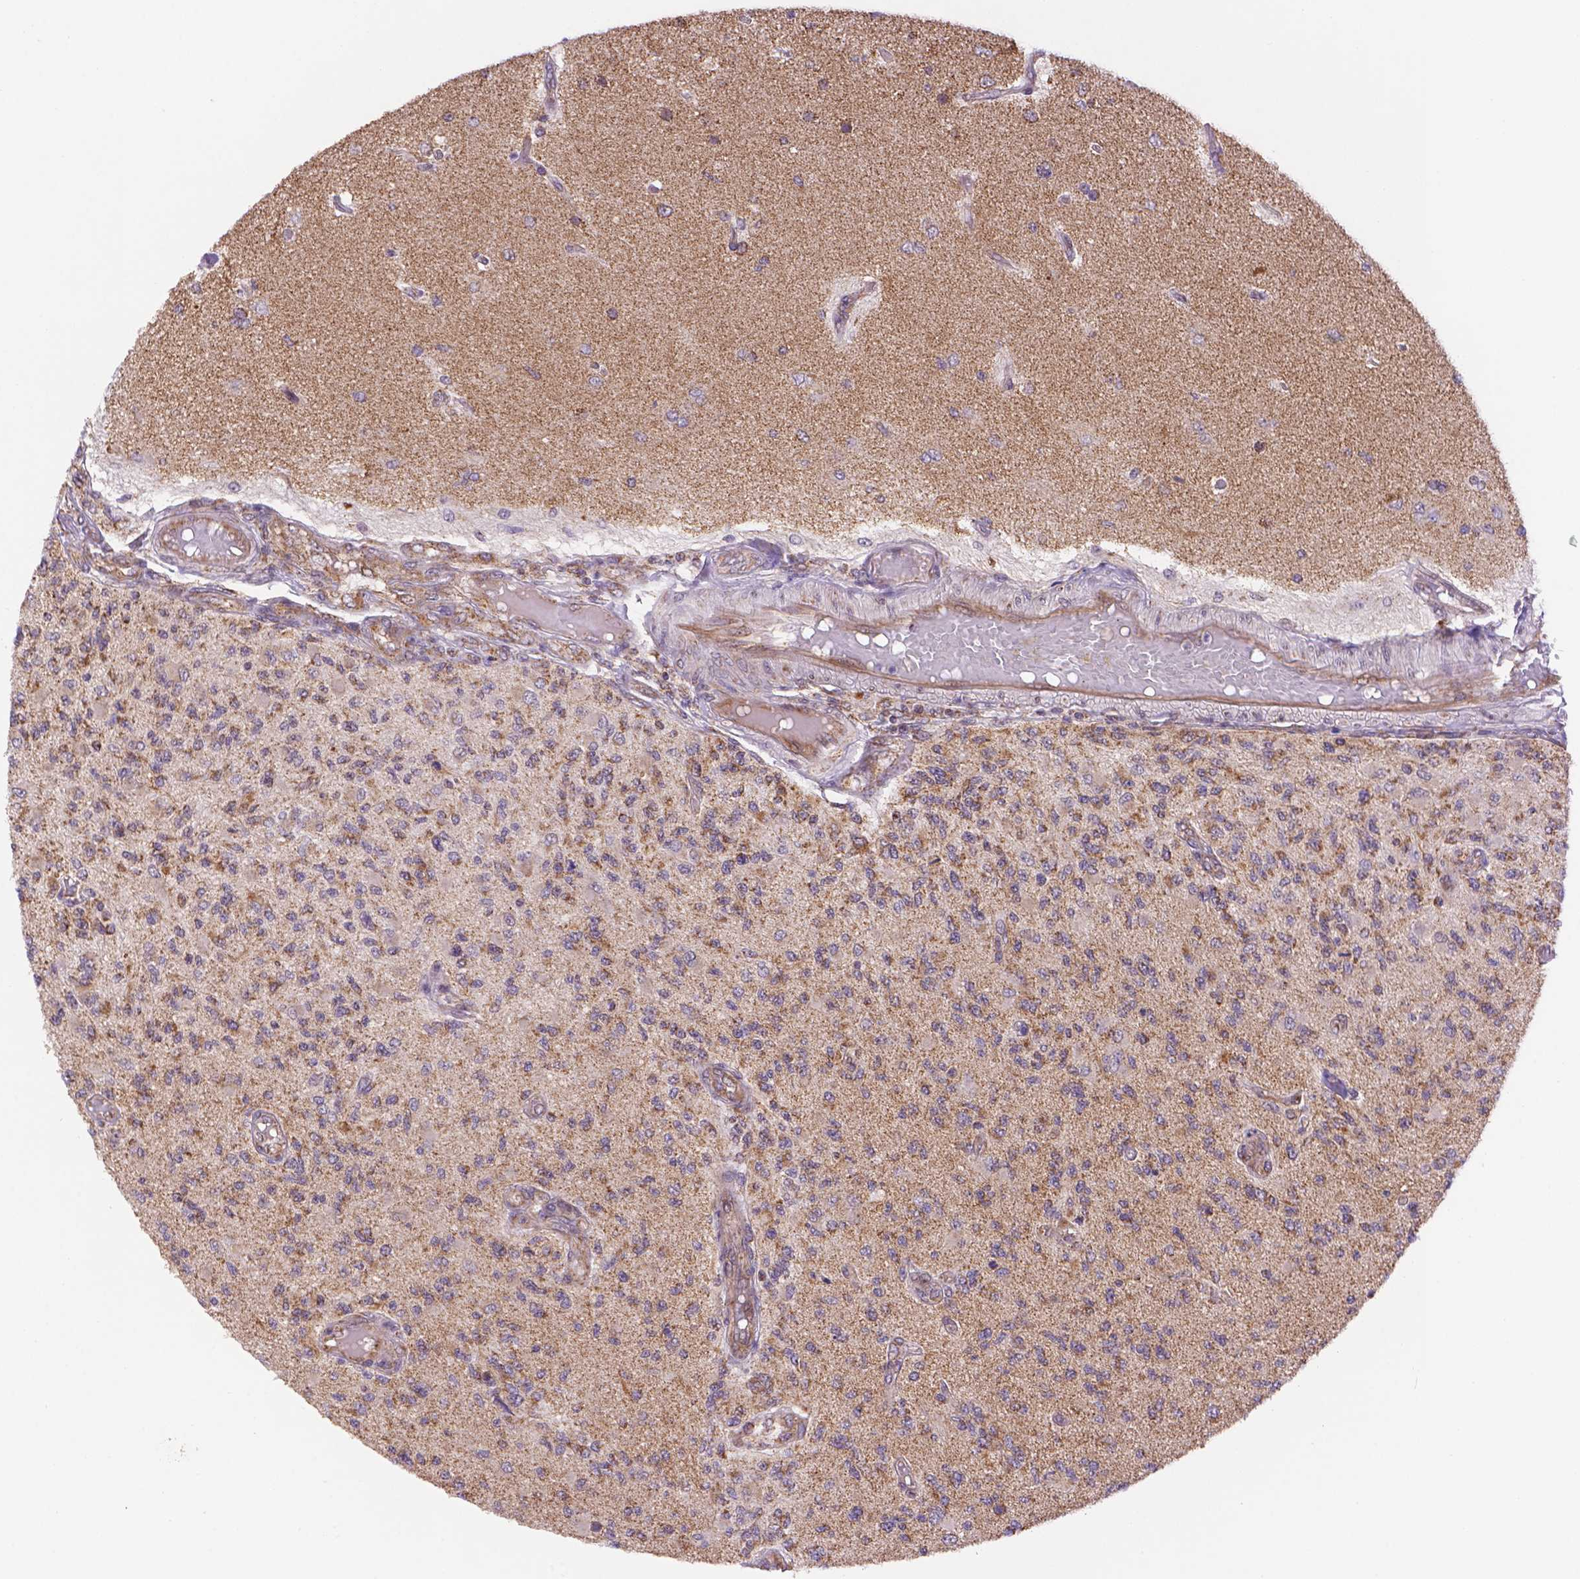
{"staining": {"intensity": "moderate", "quantity": "25%-75%", "location": "cytoplasmic/membranous"}, "tissue": "glioma", "cell_type": "Tumor cells", "image_type": "cancer", "snomed": [{"axis": "morphology", "description": "Glioma, malignant, High grade"}, {"axis": "topography", "description": "Brain"}], "caption": "Human glioma stained for a protein (brown) reveals moderate cytoplasmic/membranous positive staining in about 25%-75% of tumor cells.", "gene": "CYYR1", "patient": {"sex": "female", "age": 63}}